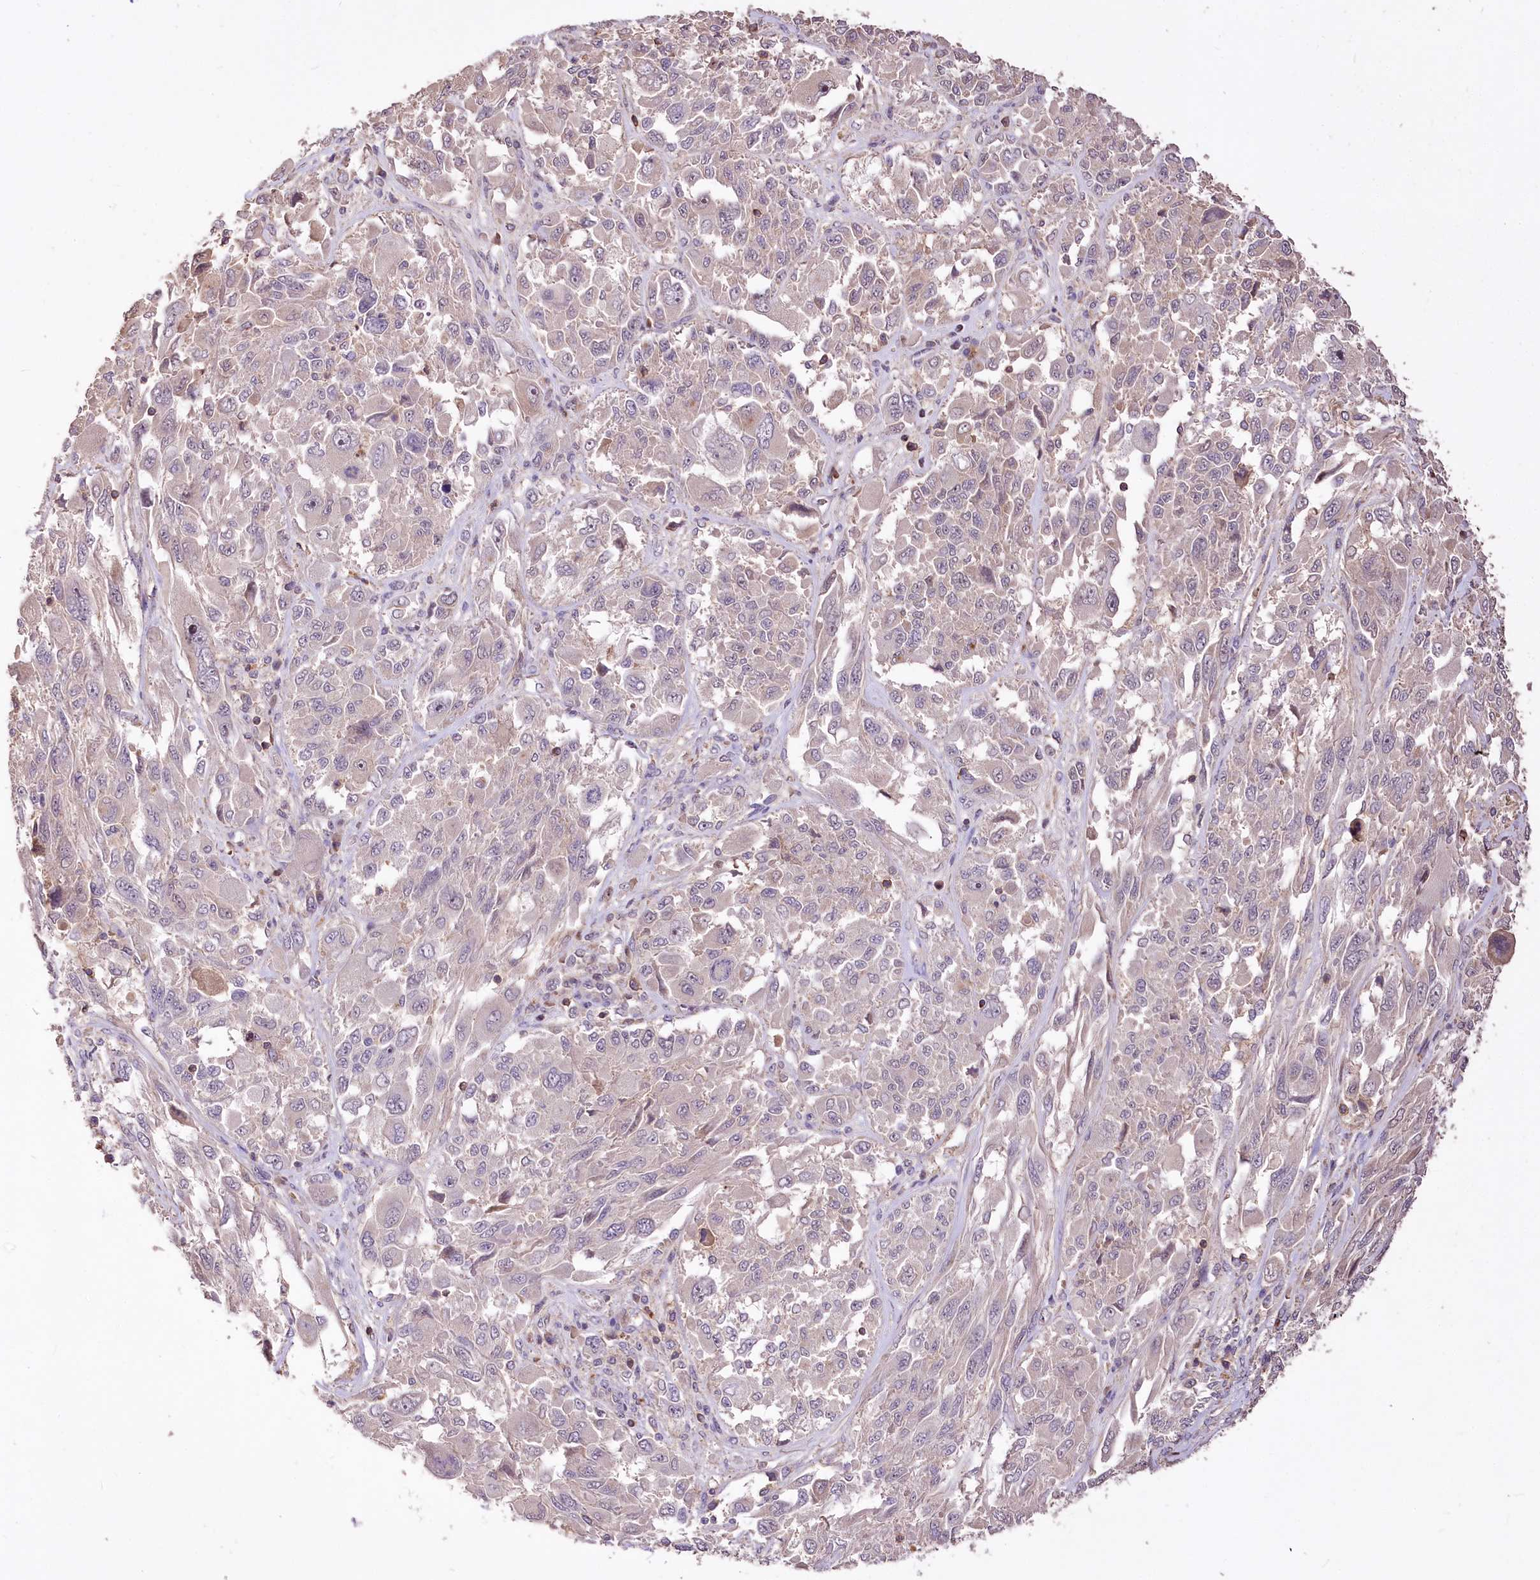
{"staining": {"intensity": "negative", "quantity": "none", "location": "none"}, "tissue": "melanoma", "cell_type": "Tumor cells", "image_type": "cancer", "snomed": [{"axis": "morphology", "description": "Malignant melanoma, NOS"}, {"axis": "topography", "description": "Skin"}], "caption": "Immunohistochemistry histopathology image of human malignant melanoma stained for a protein (brown), which exhibits no positivity in tumor cells.", "gene": "SERGEF", "patient": {"sex": "female", "age": 91}}